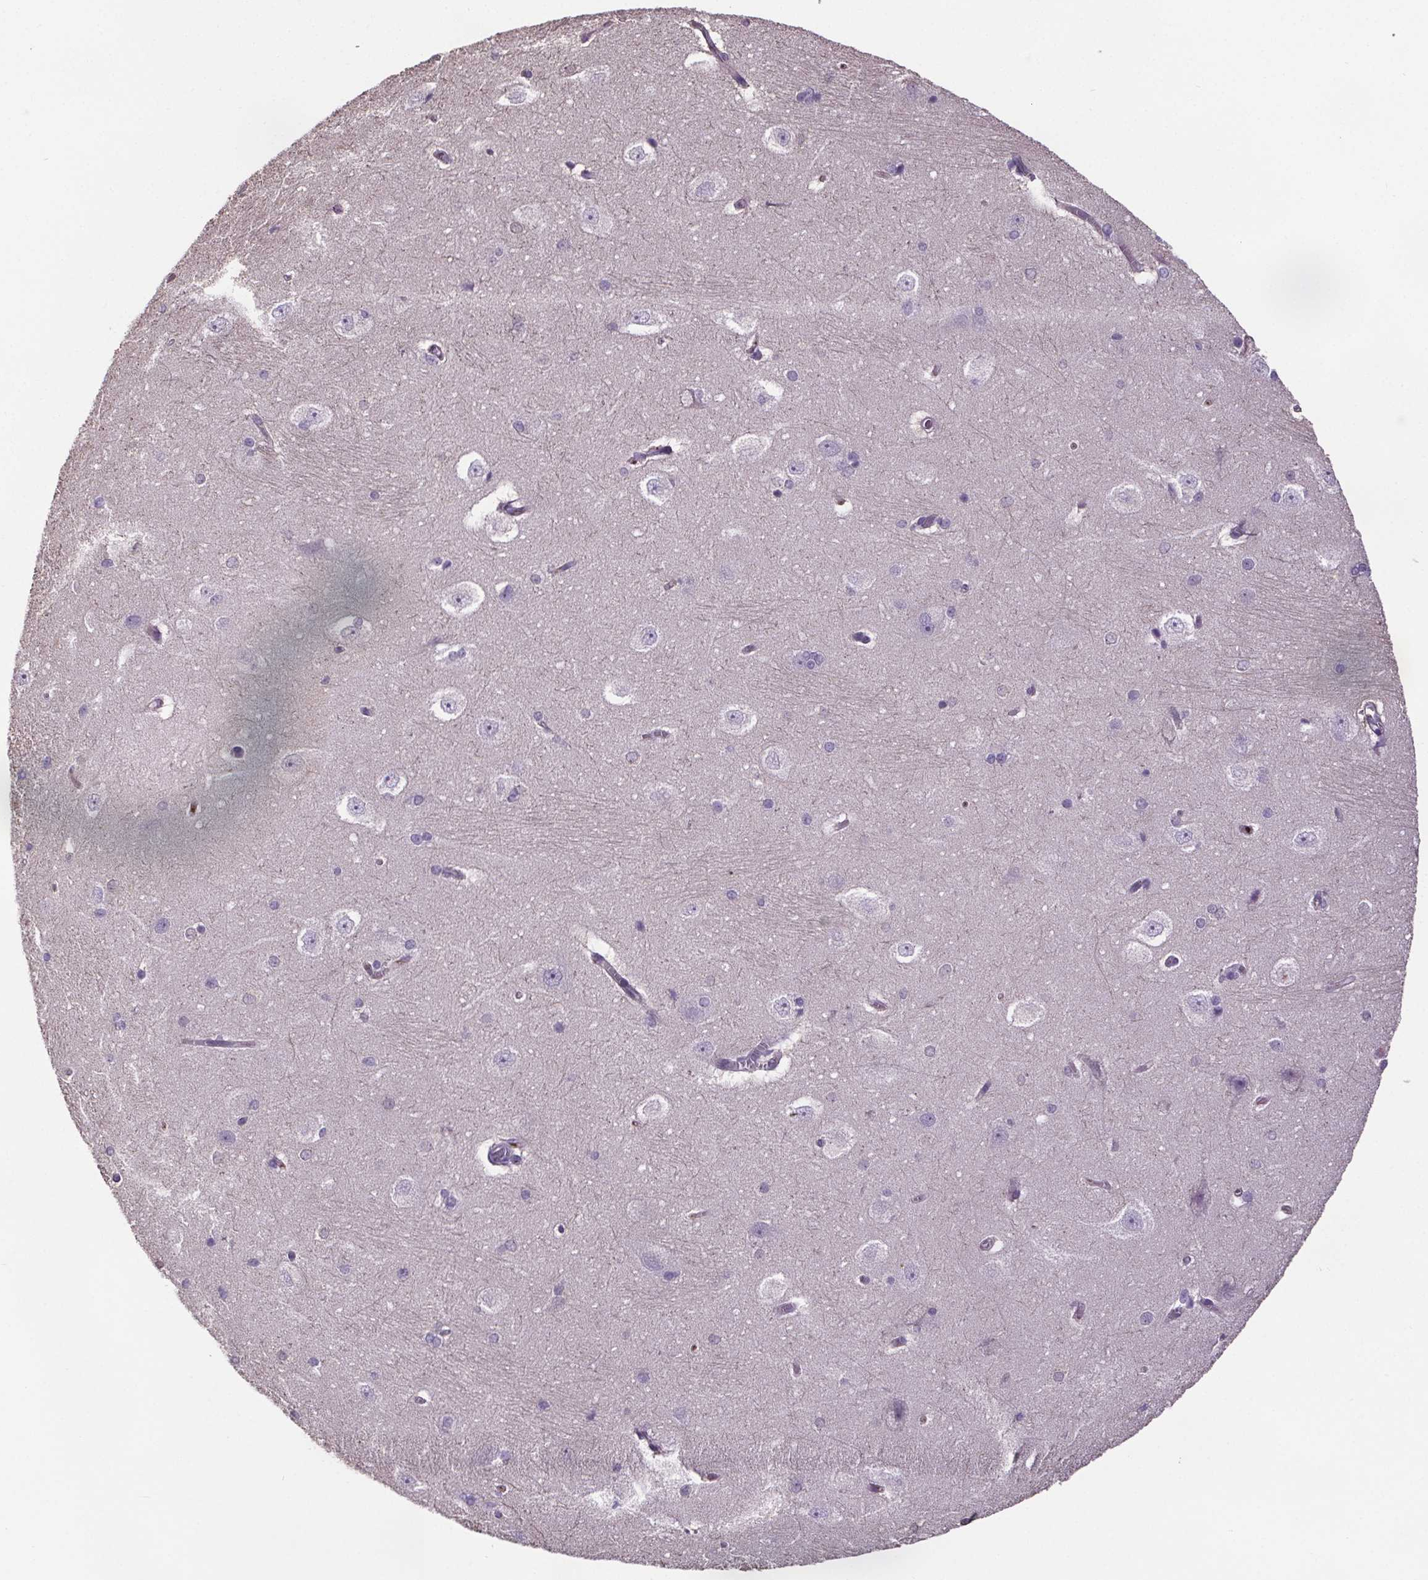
{"staining": {"intensity": "negative", "quantity": "none", "location": "none"}, "tissue": "hippocampus", "cell_type": "Glial cells", "image_type": "normal", "snomed": [{"axis": "morphology", "description": "Normal tissue, NOS"}, {"axis": "topography", "description": "Cerebral cortex"}, {"axis": "topography", "description": "Hippocampus"}], "caption": "High power microscopy photomicrograph of an immunohistochemistry histopathology image of unremarkable hippocampus, revealing no significant positivity in glial cells.", "gene": "CUBN", "patient": {"sex": "female", "age": 19}}